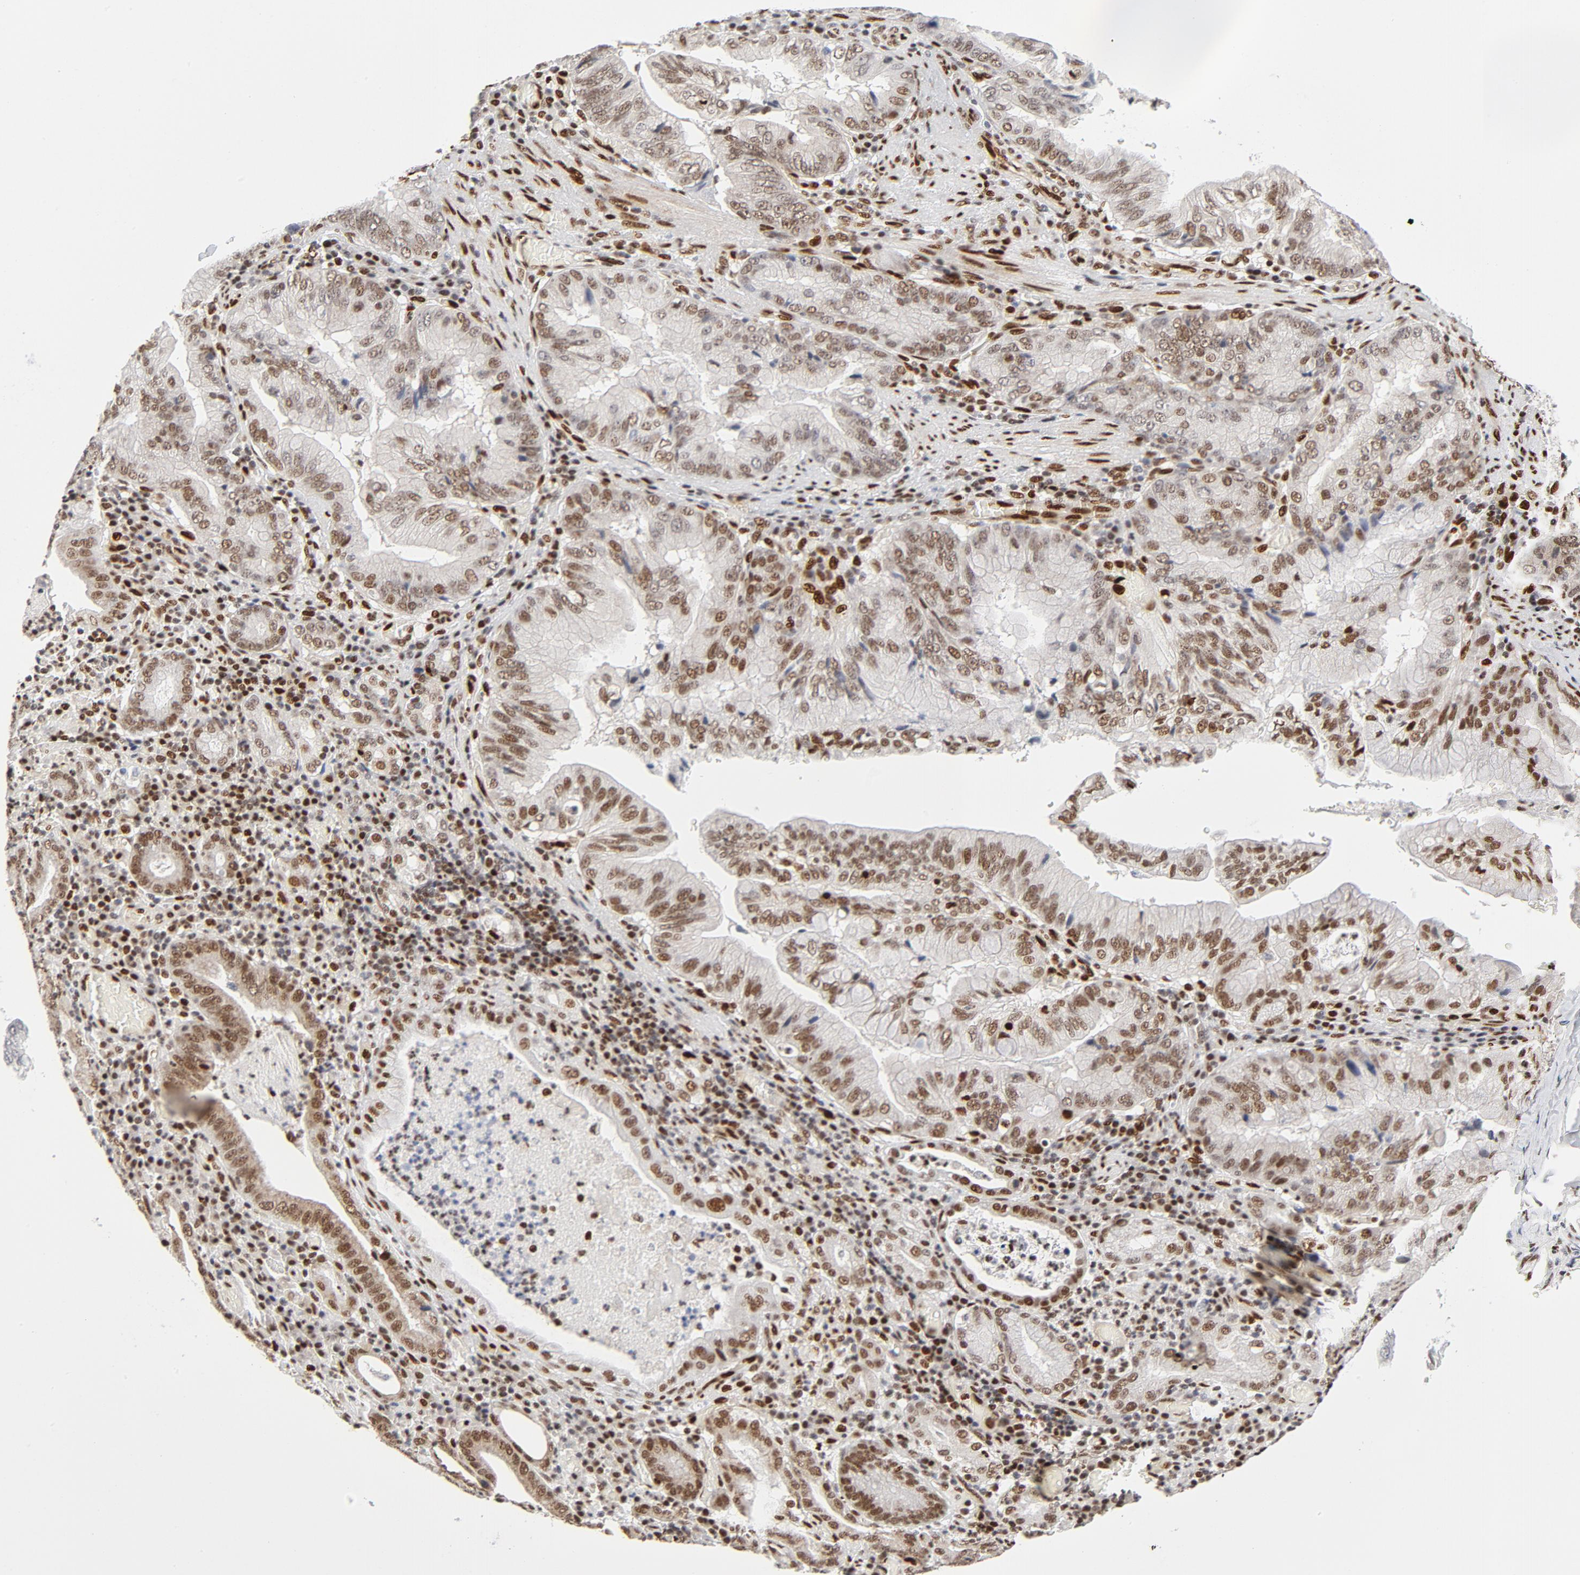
{"staining": {"intensity": "moderate", "quantity": ">75%", "location": "nuclear"}, "tissue": "stomach cancer", "cell_type": "Tumor cells", "image_type": "cancer", "snomed": [{"axis": "morphology", "description": "Adenocarcinoma, NOS"}, {"axis": "topography", "description": "Stomach, upper"}], "caption": "The photomicrograph reveals immunohistochemical staining of adenocarcinoma (stomach). There is moderate nuclear expression is present in approximately >75% of tumor cells.", "gene": "MEF2A", "patient": {"sex": "male", "age": 80}}